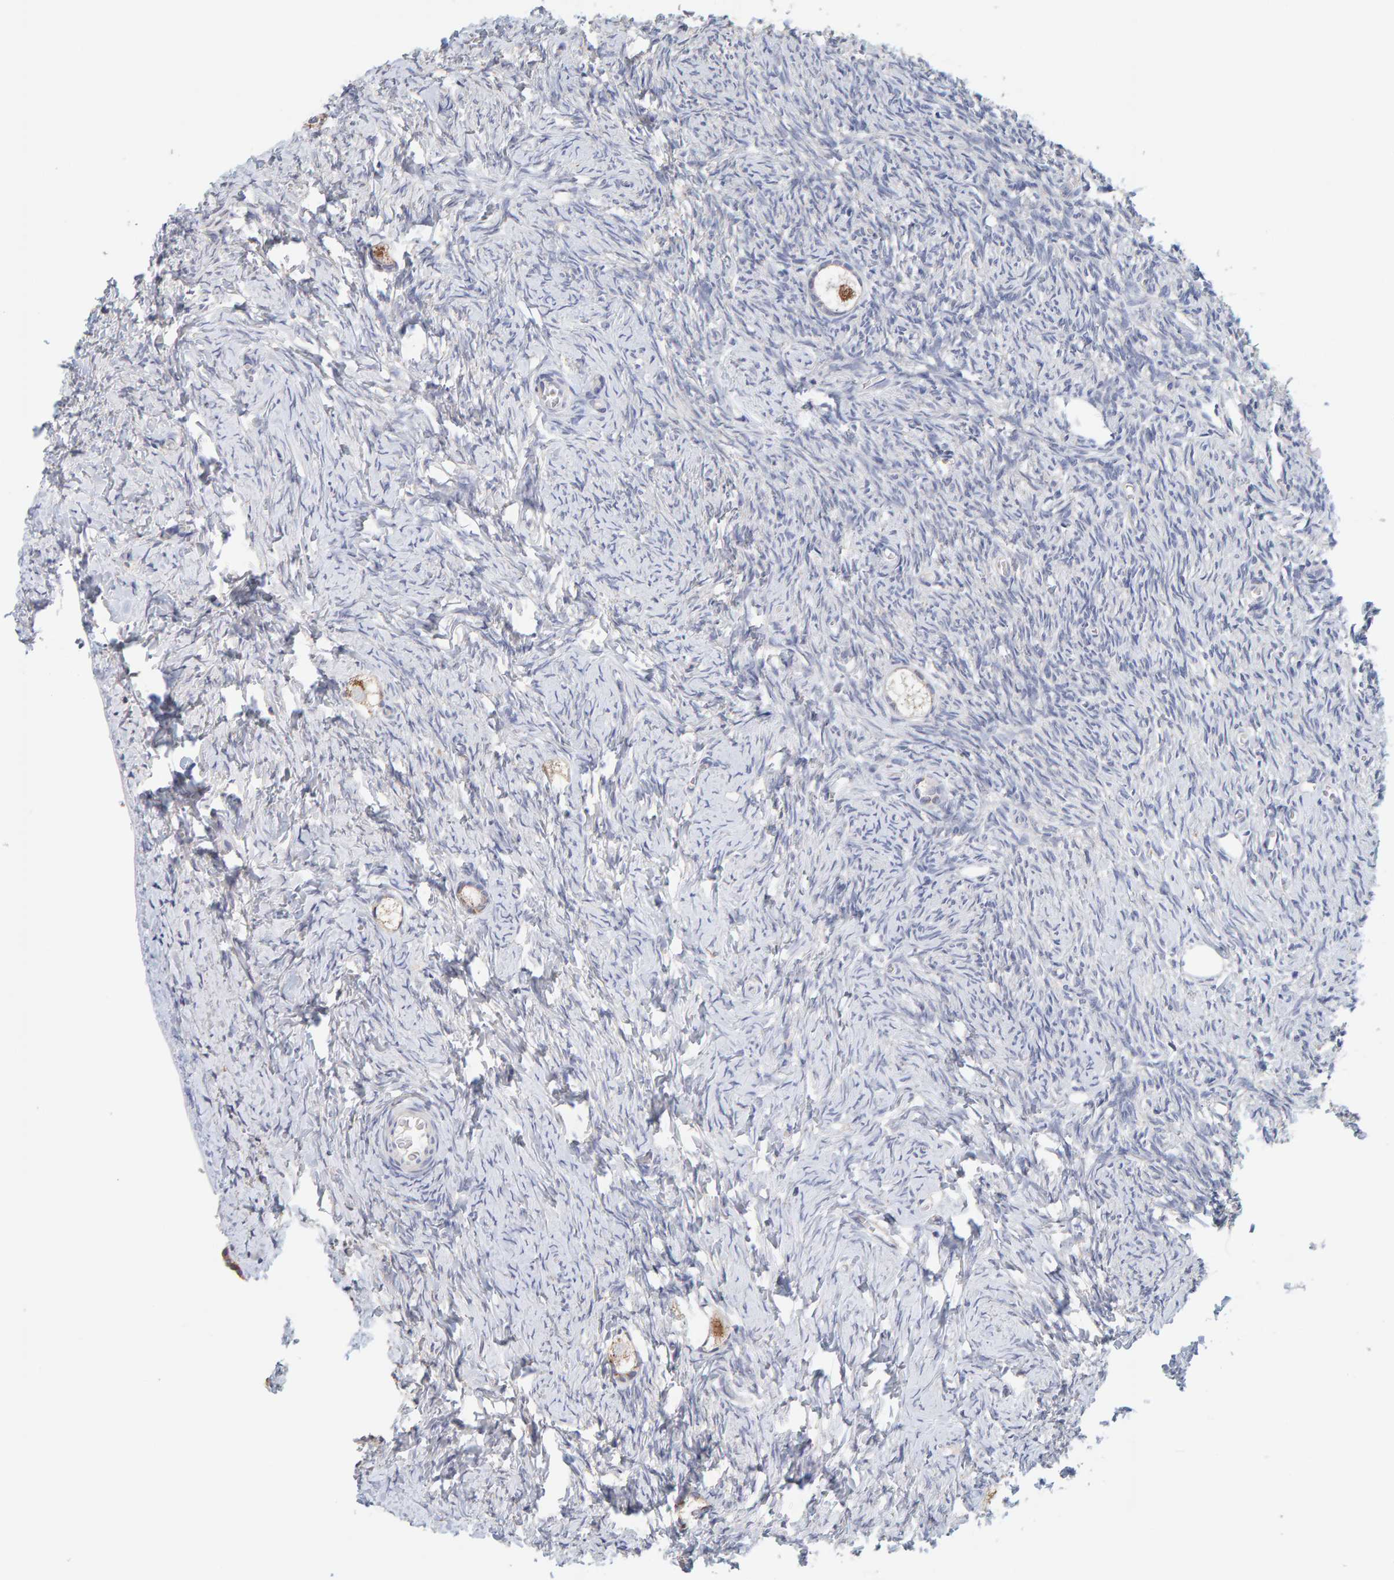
{"staining": {"intensity": "moderate", "quantity": "25%-75%", "location": "cytoplasmic/membranous"}, "tissue": "ovary", "cell_type": "Follicle cells", "image_type": "normal", "snomed": [{"axis": "morphology", "description": "Normal tissue, NOS"}, {"axis": "topography", "description": "Ovary"}], "caption": "An image showing moderate cytoplasmic/membranous staining in approximately 25%-75% of follicle cells in benign ovary, as visualized by brown immunohistochemical staining.", "gene": "SGPL1", "patient": {"sex": "female", "age": 27}}